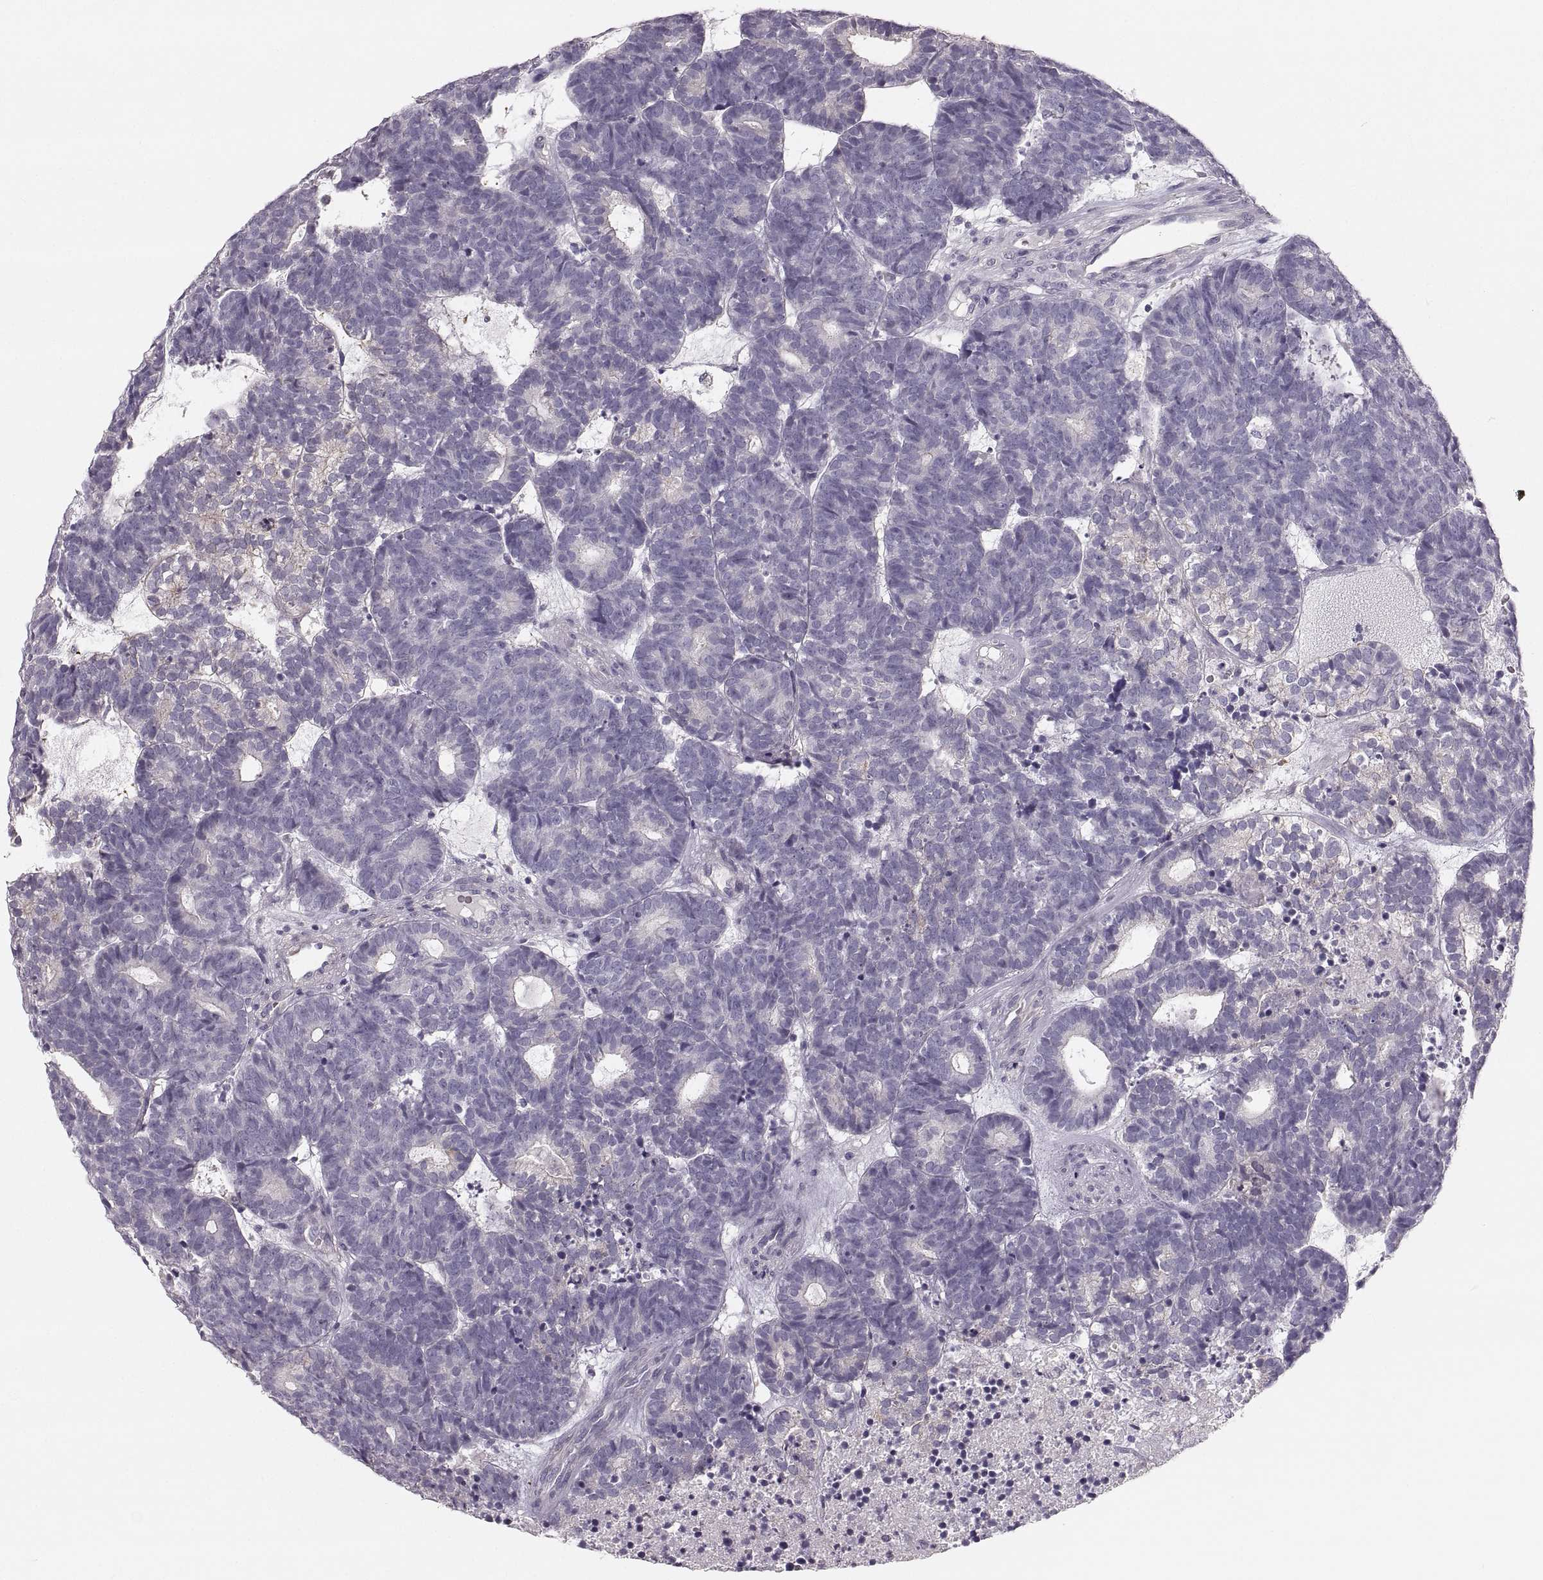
{"staining": {"intensity": "negative", "quantity": "none", "location": "none"}, "tissue": "head and neck cancer", "cell_type": "Tumor cells", "image_type": "cancer", "snomed": [{"axis": "morphology", "description": "Adenocarcinoma, NOS"}, {"axis": "topography", "description": "Head-Neck"}], "caption": "Protein analysis of adenocarcinoma (head and neck) reveals no significant expression in tumor cells.", "gene": "RUNDC3A", "patient": {"sex": "female", "age": 81}}